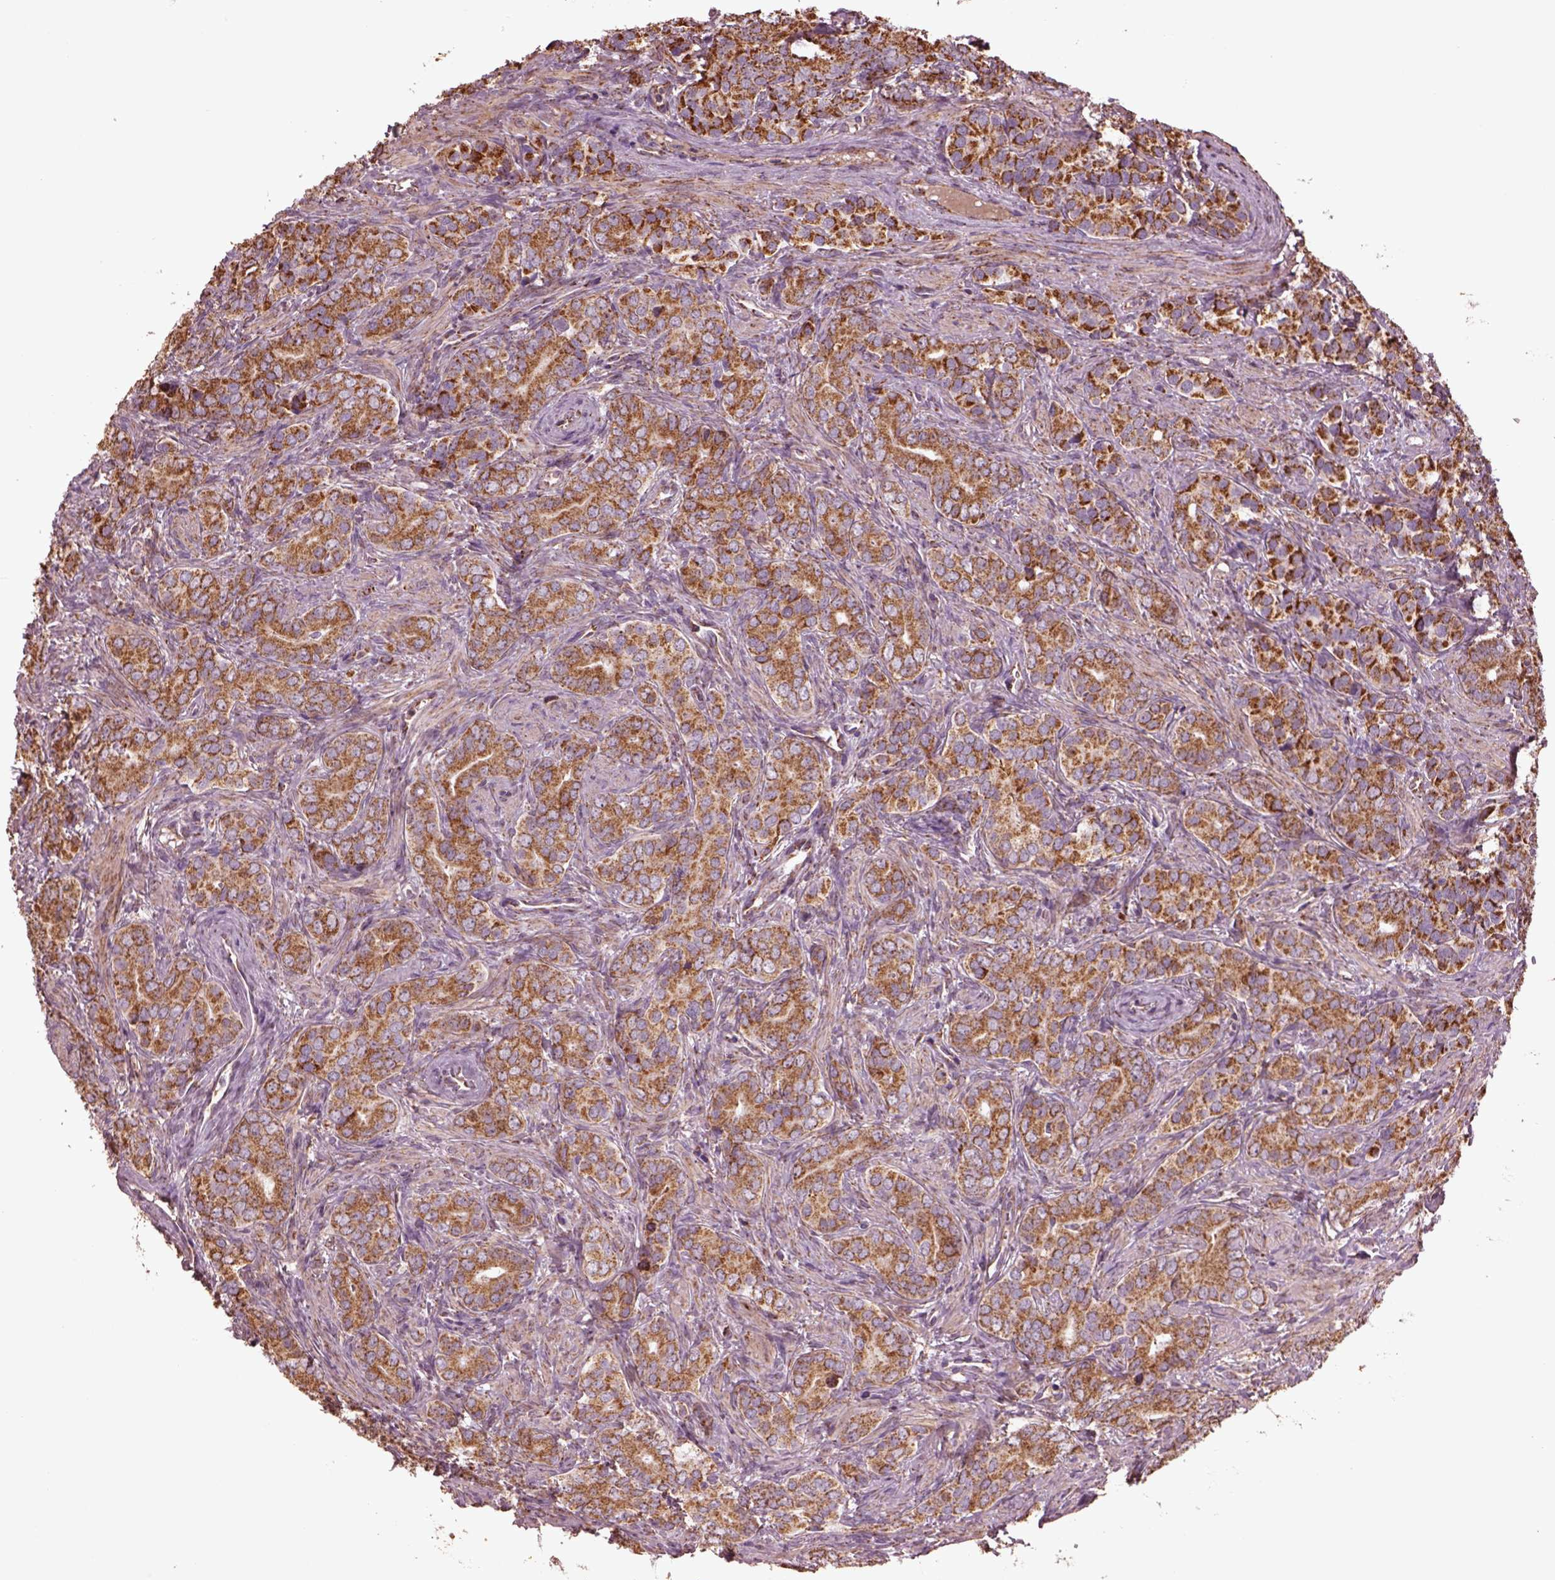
{"staining": {"intensity": "moderate", "quantity": "25%-75%", "location": "cytoplasmic/membranous"}, "tissue": "prostate cancer", "cell_type": "Tumor cells", "image_type": "cancer", "snomed": [{"axis": "morphology", "description": "Adenocarcinoma, High grade"}, {"axis": "topography", "description": "Prostate"}], "caption": "This is a photomicrograph of IHC staining of prostate cancer (adenocarcinoma (high-grade)), which shows moderate expression in the cytoplasmic/membranous of tumor cells.", "gene": "TMEM254", "patient": {"sex": "male", "age": 84}}